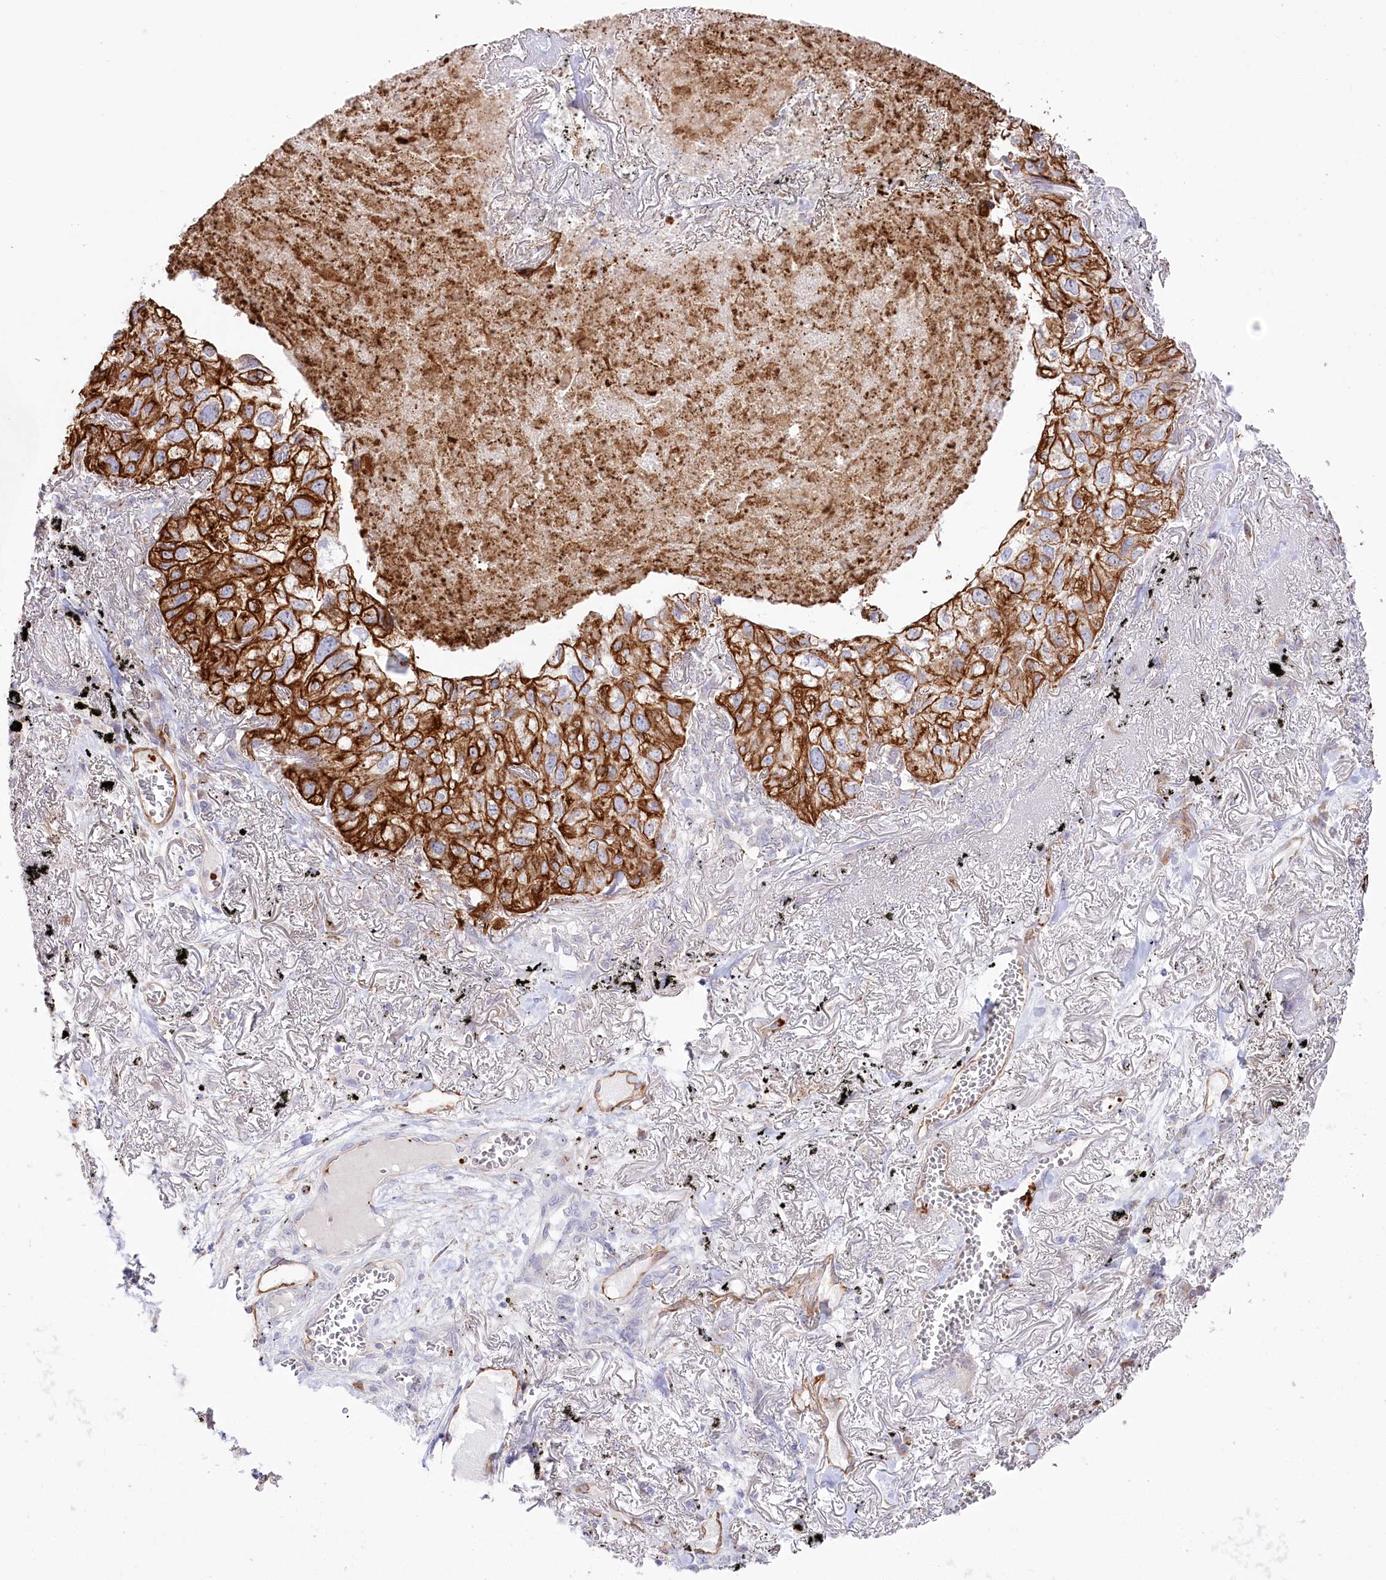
{"staining": {"intensity": "strong", "quantity": ">75%", "location": "cytoplasmic/membranous"}, "tissue": "lung cancer", "cell_type": "Tumor cells", "image_type": "cancer", "snomed": [{"axis": "morphology", "description": "Adenocarcinoma, NOS"}, {"axis": "topography", "description": "Lung"}], "caption": "Lung adenocarcinoma stained with a brown dye reveals strong cytoplasmic/membranous positive staining in approximately >75% of tumor cells.", "gene": "SLC39A10", "patient": {"sex": "male", "age": 65}}